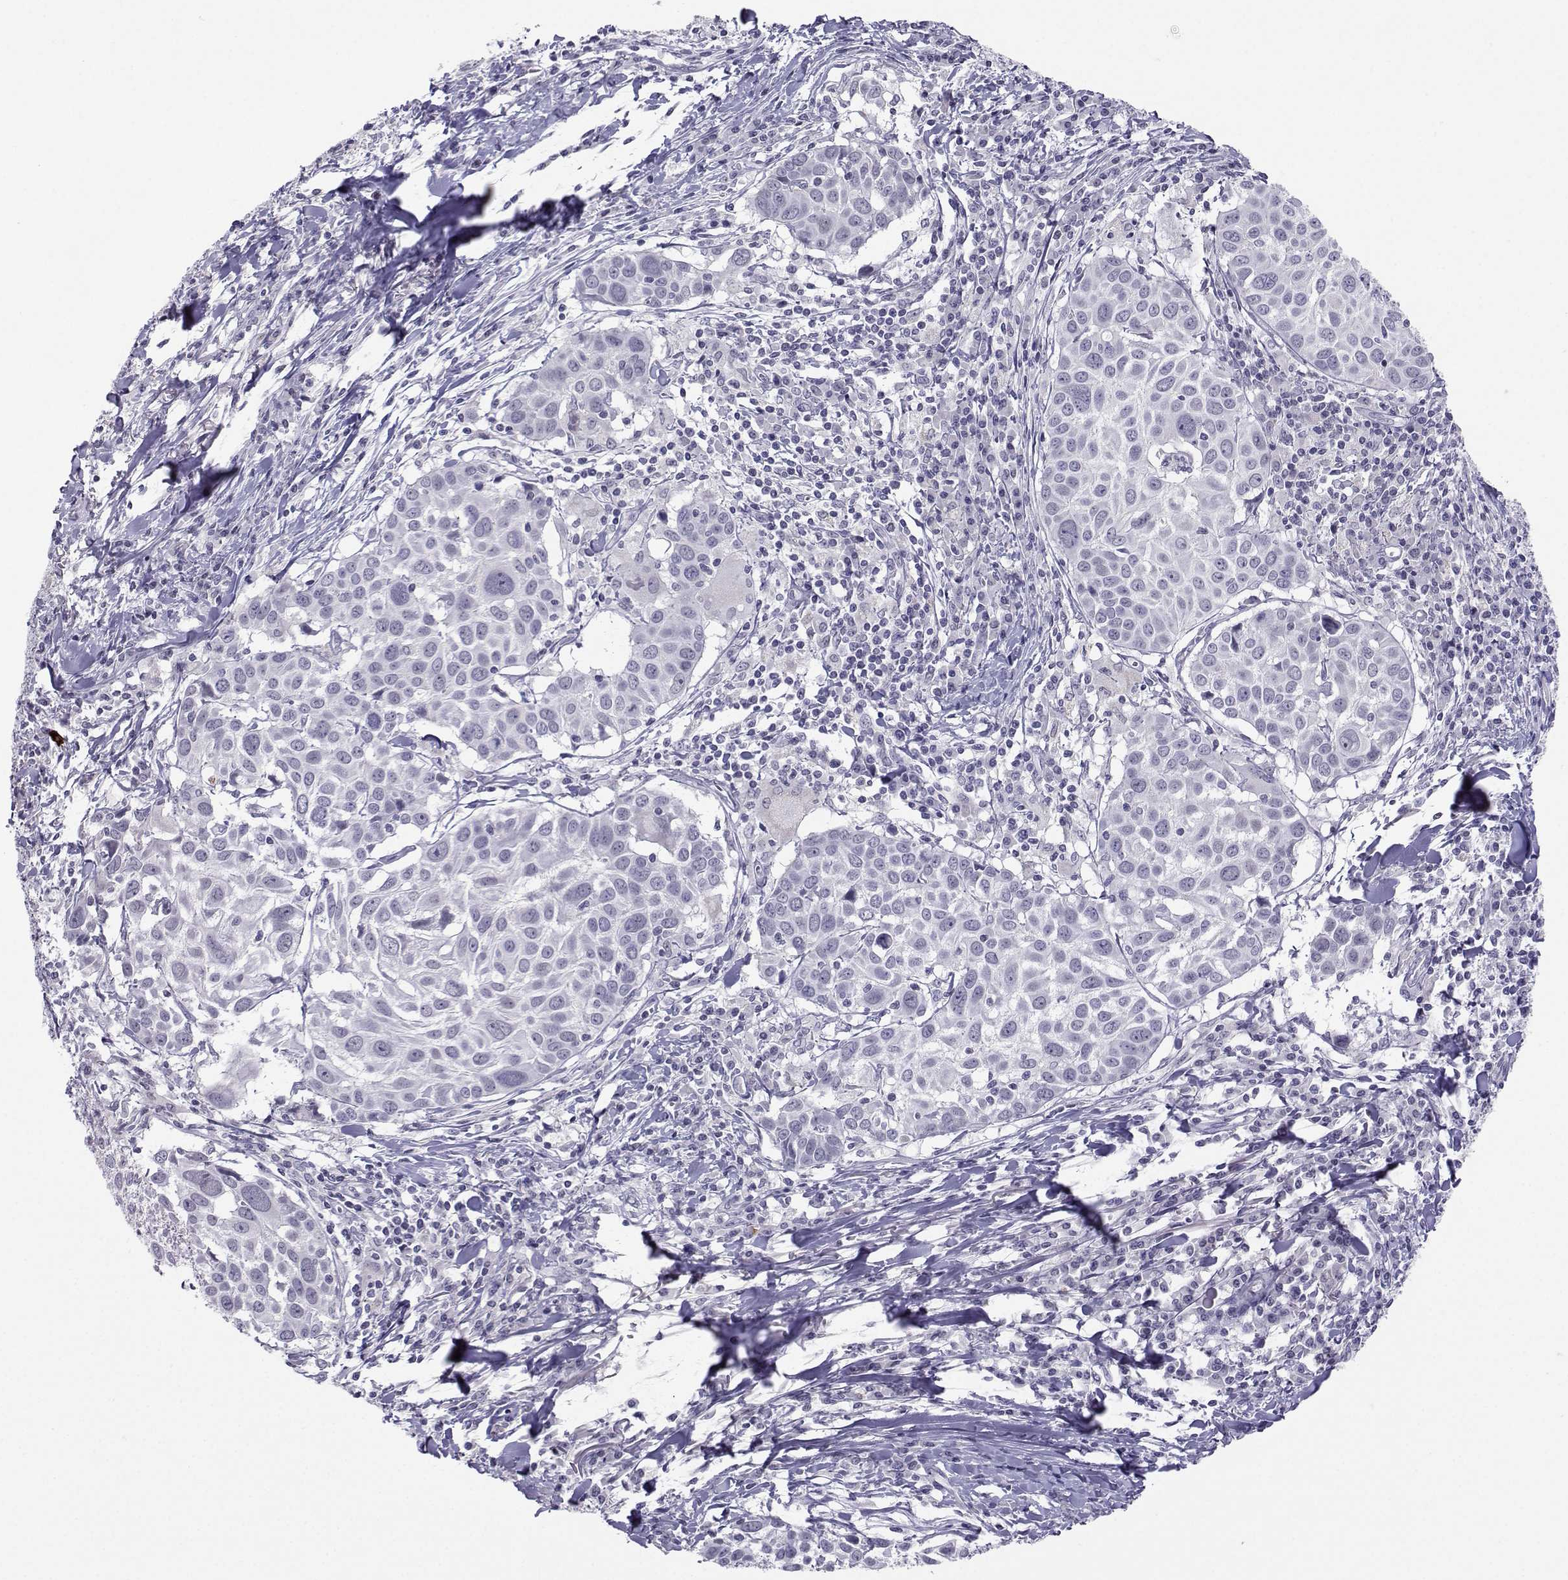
{"staining": {"intensity": "negative", "quantity": "none", "location": "none"}, "tissue": "lung cancer", "cell_type": "Tumor cells", "image_type": "cancer", "snomed": [{"axis": "morphology", "description": "Squamous cell carcinoma, NOS"}, {"axis": "topography", "description": "Lung"}], "caption": "Tumor cells show no significant positivity in squamous cell carcinoma (lung).", "gene": "LHX1", "patient": {"sex": "male", "age": 57}}